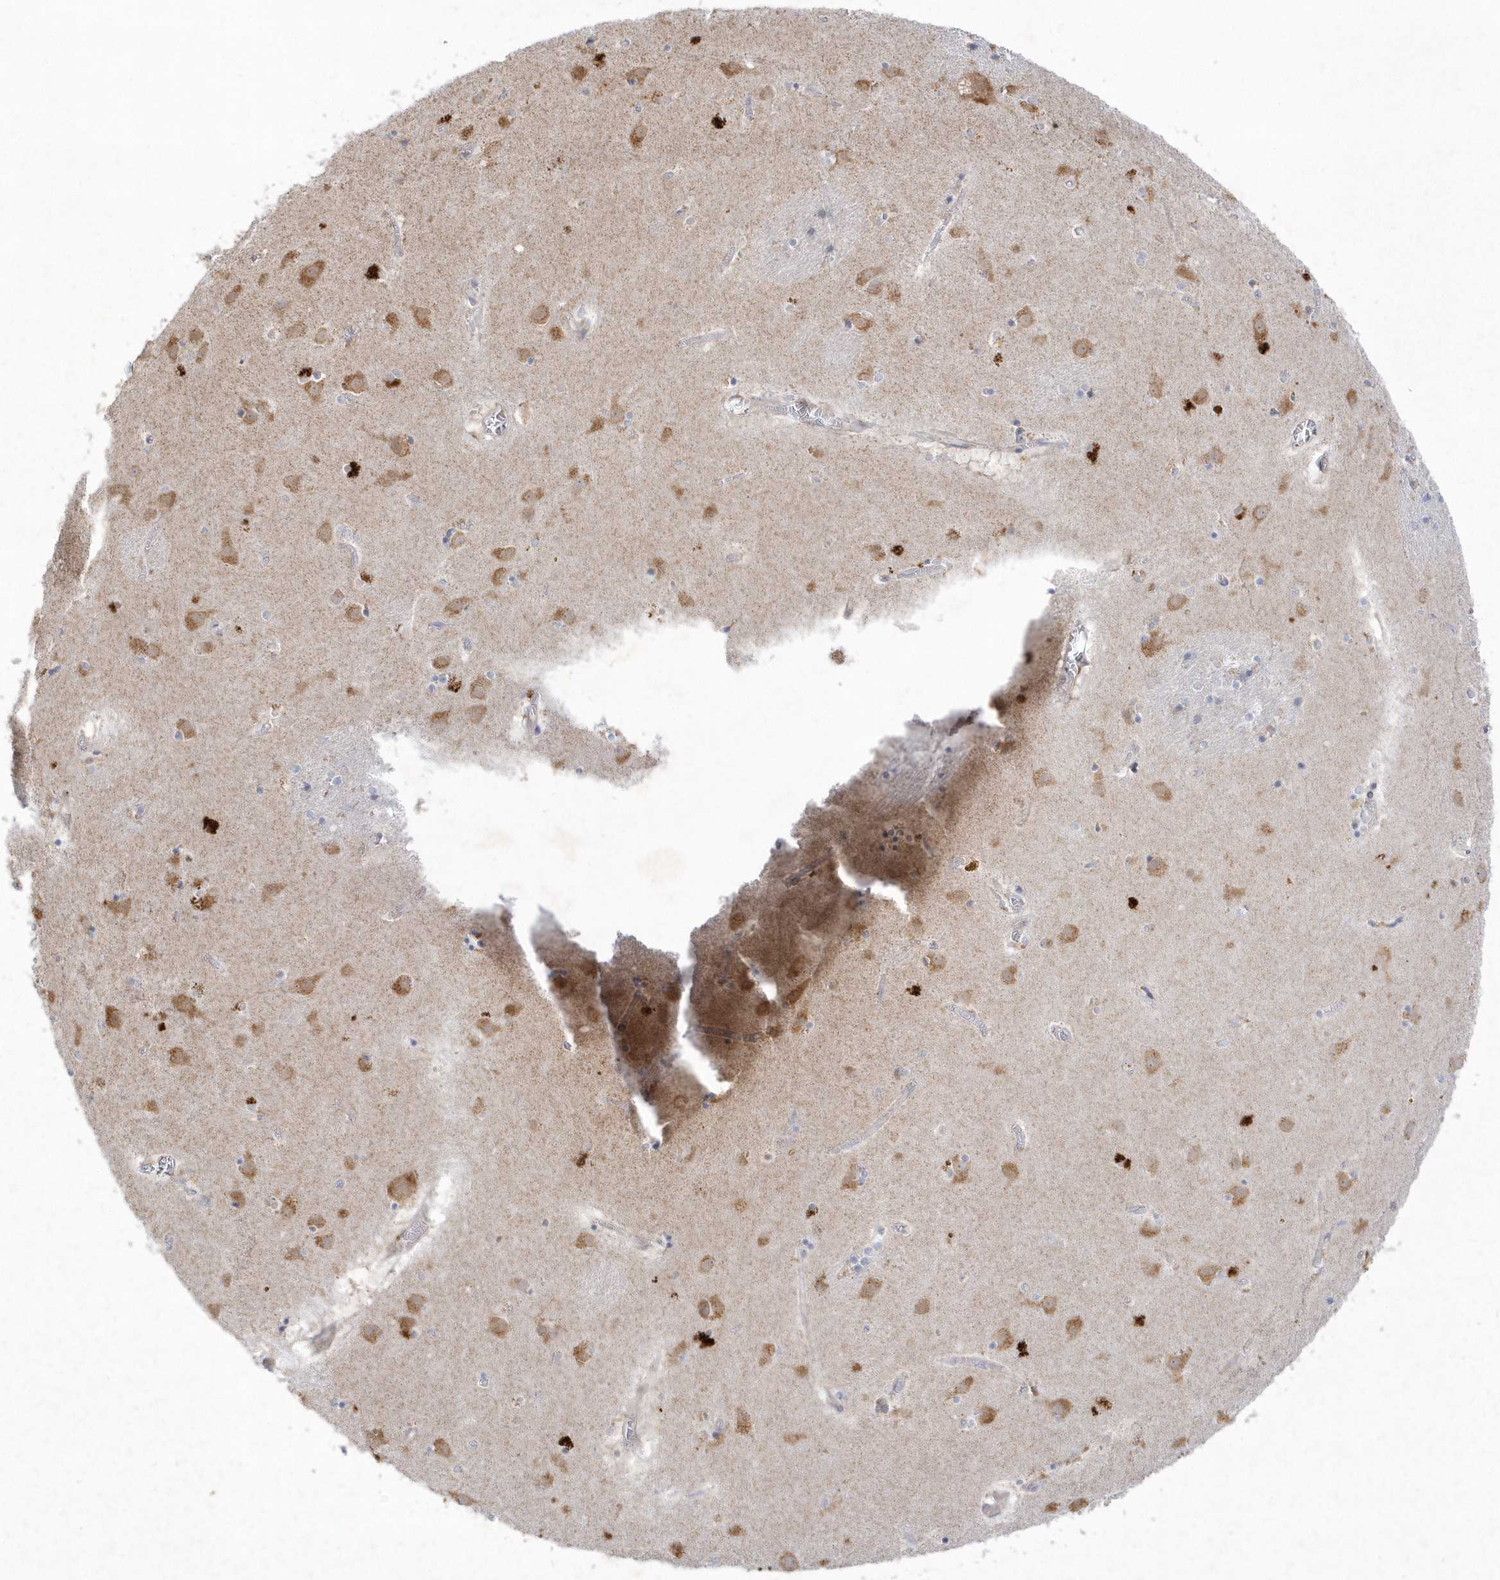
{"staining": {"intensity": "negative", "quantity": "none", "location": "none"}, "tissue": "caudate", "cell_type": "Glial cells", "image_type": "normal", "snomed": [{"axis": "morphology", "description": "Normal tissue, NOS"}, {"axis": "topography", "description": "Lateral ventricle wall"}], "caption": "Immunohistochemistry histopathology image of normal caudate: human caudate stained with DAB (3,3'-diaminobenzidine) demonstrates no significant protein expression in glial cells.", "gene": "LARS1", "patient": {"sex": "male", "age": 70}}